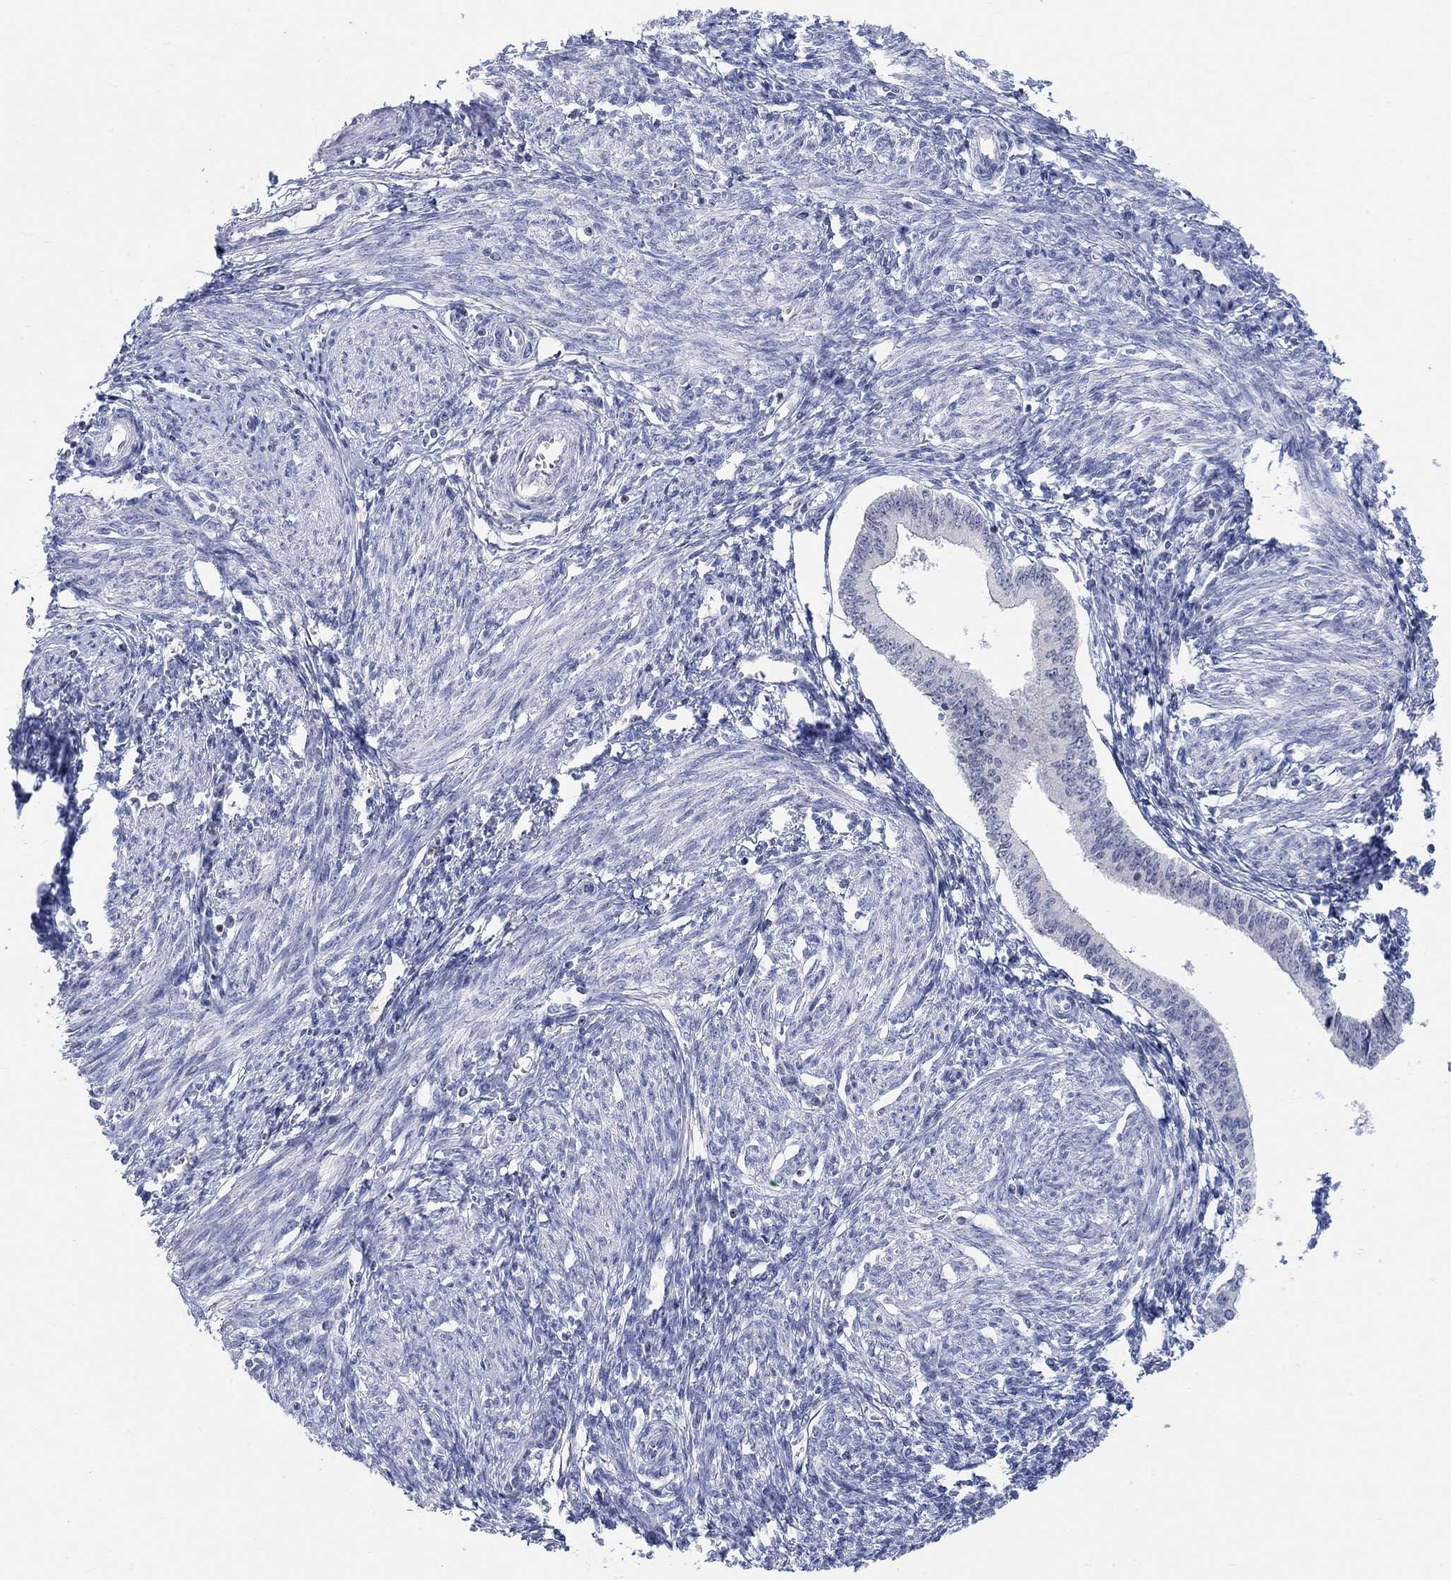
{"staining": {"intensity": "negative", "quantity": "none", "location": "none"}, "tissue": "endometrium", "cell_type": "Cells in endometrial stroma", "image_type": "normal", "snomed": [{"axis": "morphology", "description": "Normal tissue, NOS"}, {"axis": "topography", "description": "Endometrium"}], "caption": "A high-resolution photomicrograph shows immunohistochemistry (IHC) staining of unremarkable endometrium, which shows no significant expression in cells in endometrial stroma.", "gene": "ATP6V1E2", "patient": {"sex": "female", "age": 42}}